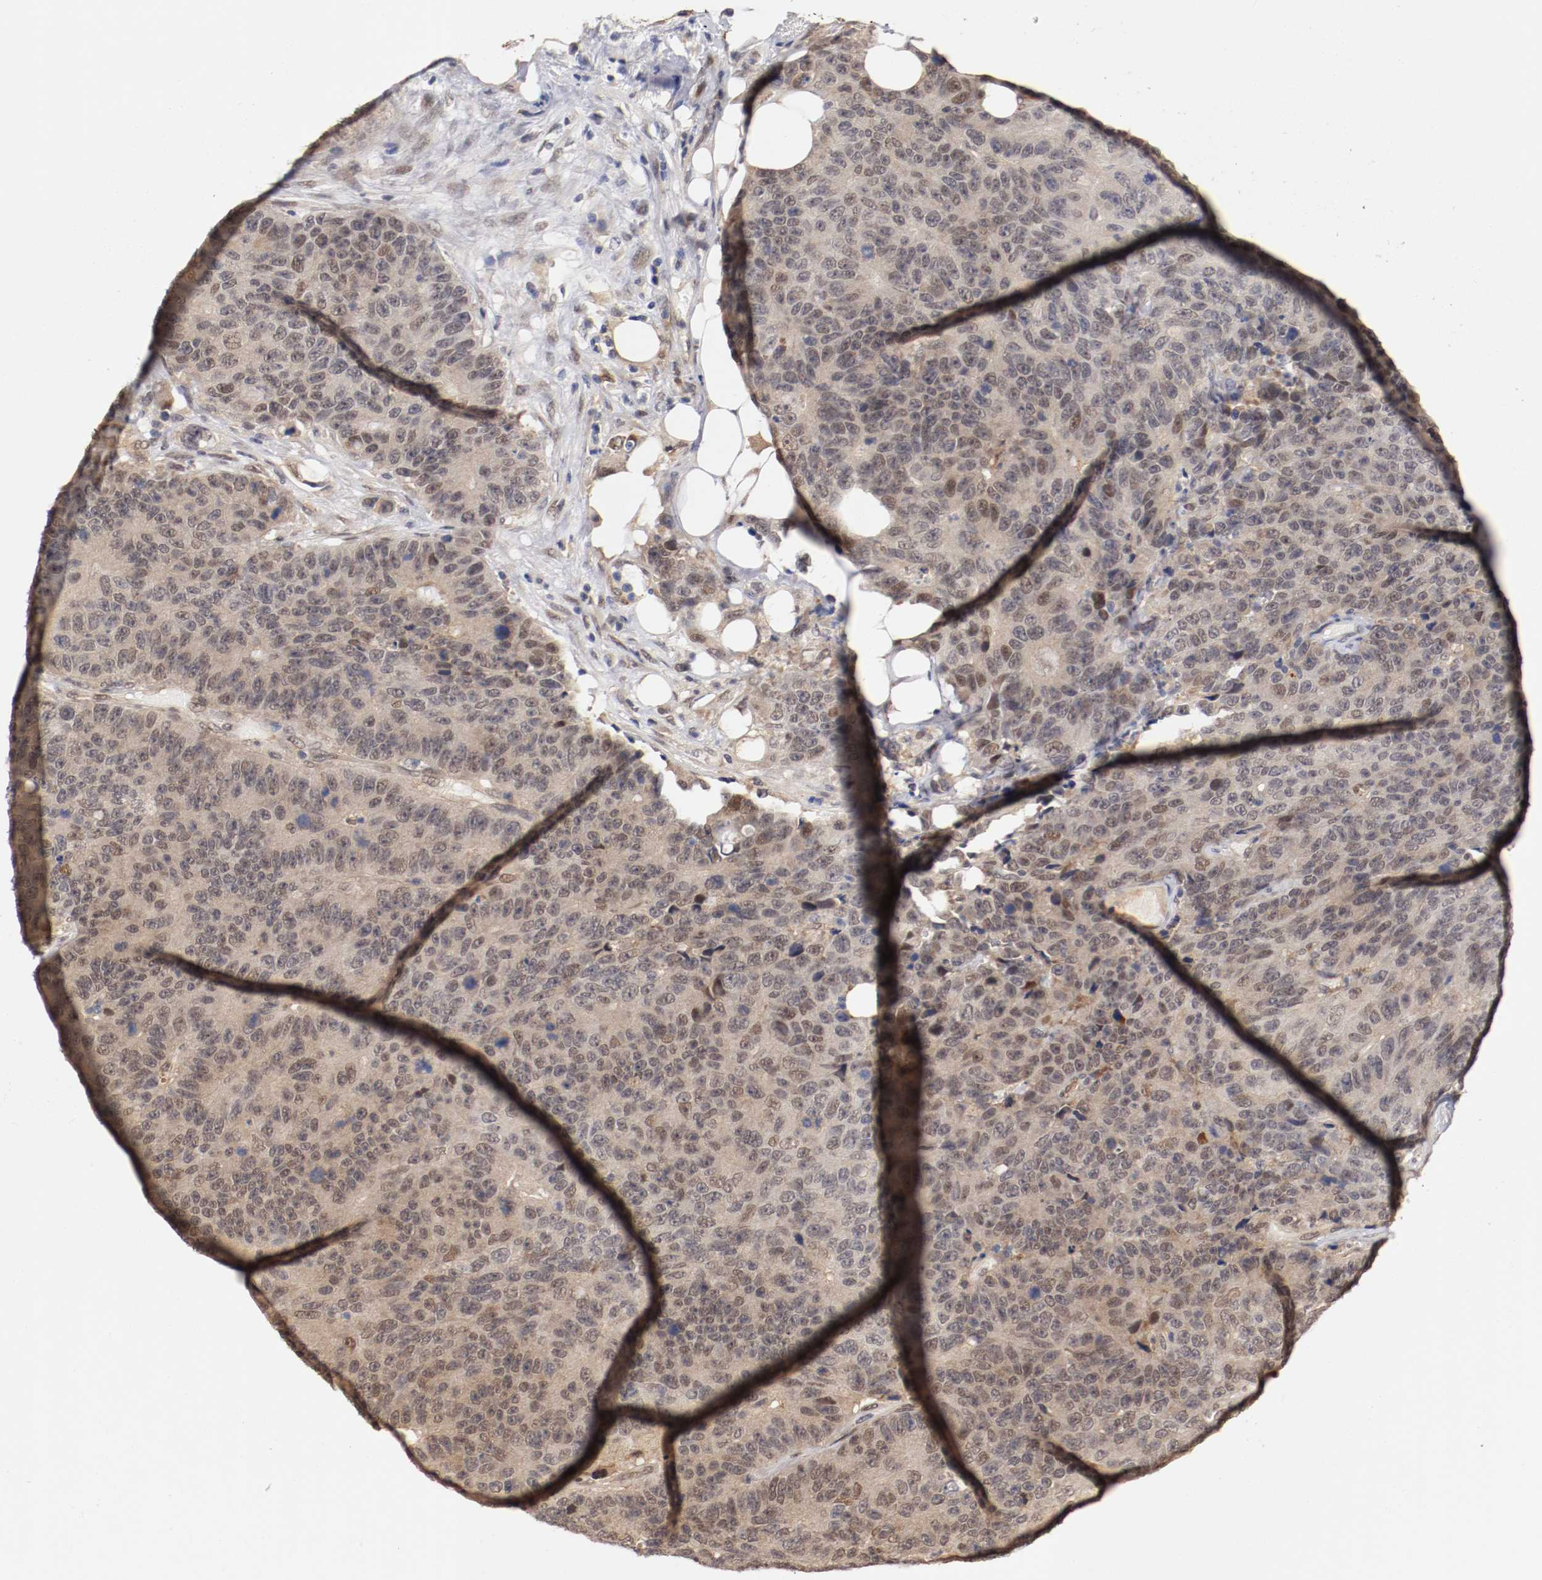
{"staining": {"intensity": "weak", "quantity": ">75%", "location": "cytoplasmic/membranous,nuclear"}, "tissue": "colorectal cancer", "cell_type": "Tumor cells", "image_type": "cancer", "snomed": [{"axis": "morphology", "description": "Adenocarcinoma, NOS"}, {"axis": "topography", "description": "Colon"}], "caption": "Human colorectal adenocarcinoma stained with a protein marker reveals weak staining in tumor cells.", "gene": "DNMT3B", "patient": {"sex": "female", "age": 86}}